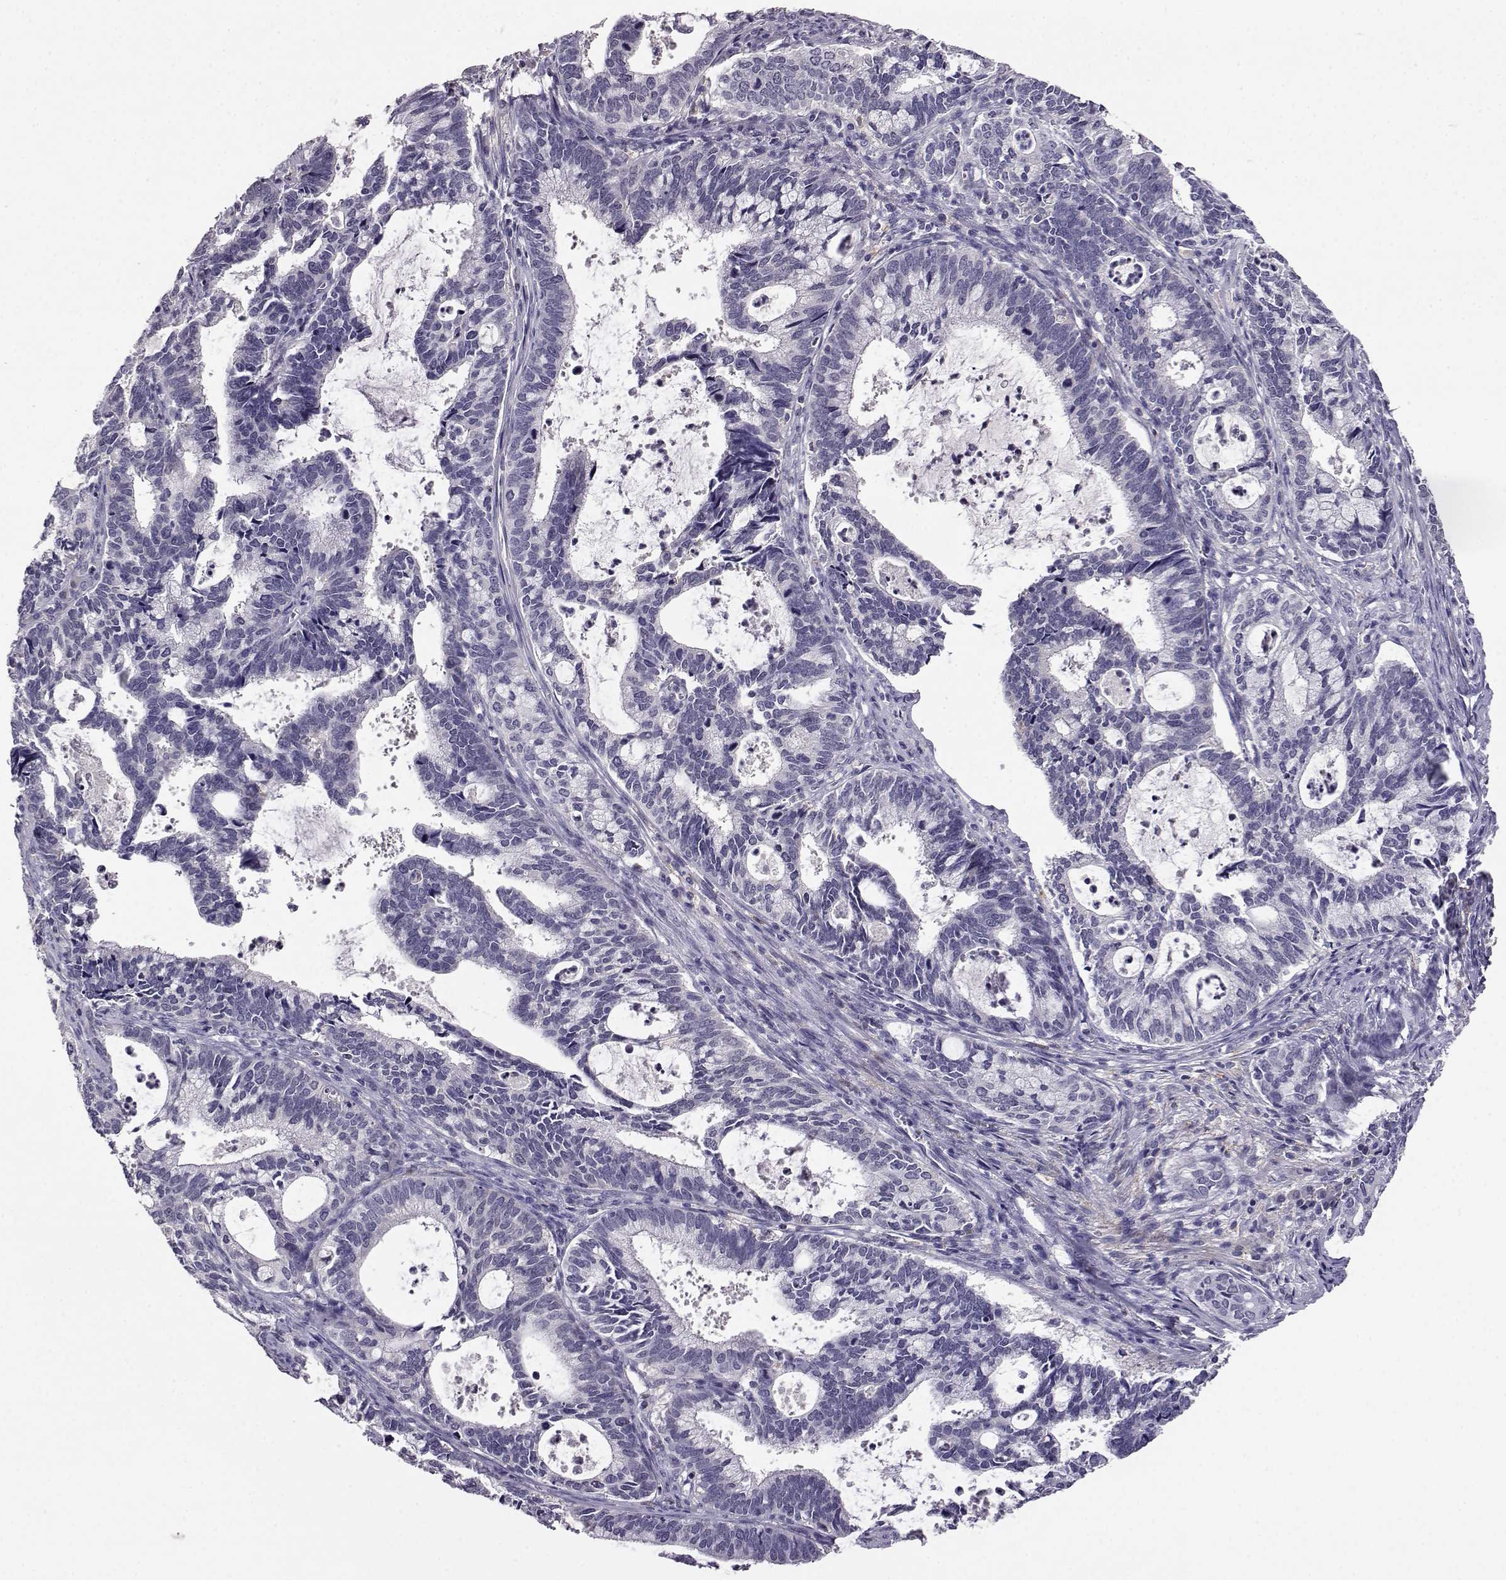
{"staining": {"intensity": "negative", "quantity": "none", "location": "none"}, "tissue": "cervical cancer", "cell_type": "Tumor cells", "image_type": "cancer", "snomed": [{"axis": "morphology", "description": "Adenocarcinoma, NOS"}, {"axis": "topography", "description": "Cervix"}], "caption": "High magnification brightfield microscopy of adenocarcinoma (cervical) stained with DAB (brown) and counterstained with hematoxylin (blue): tumor cells show no significant expression. (IHC, brightfield microscopy, high magnification).", "gene": "AKR1B1", "patient": {"sex": "female", "age": 42}}